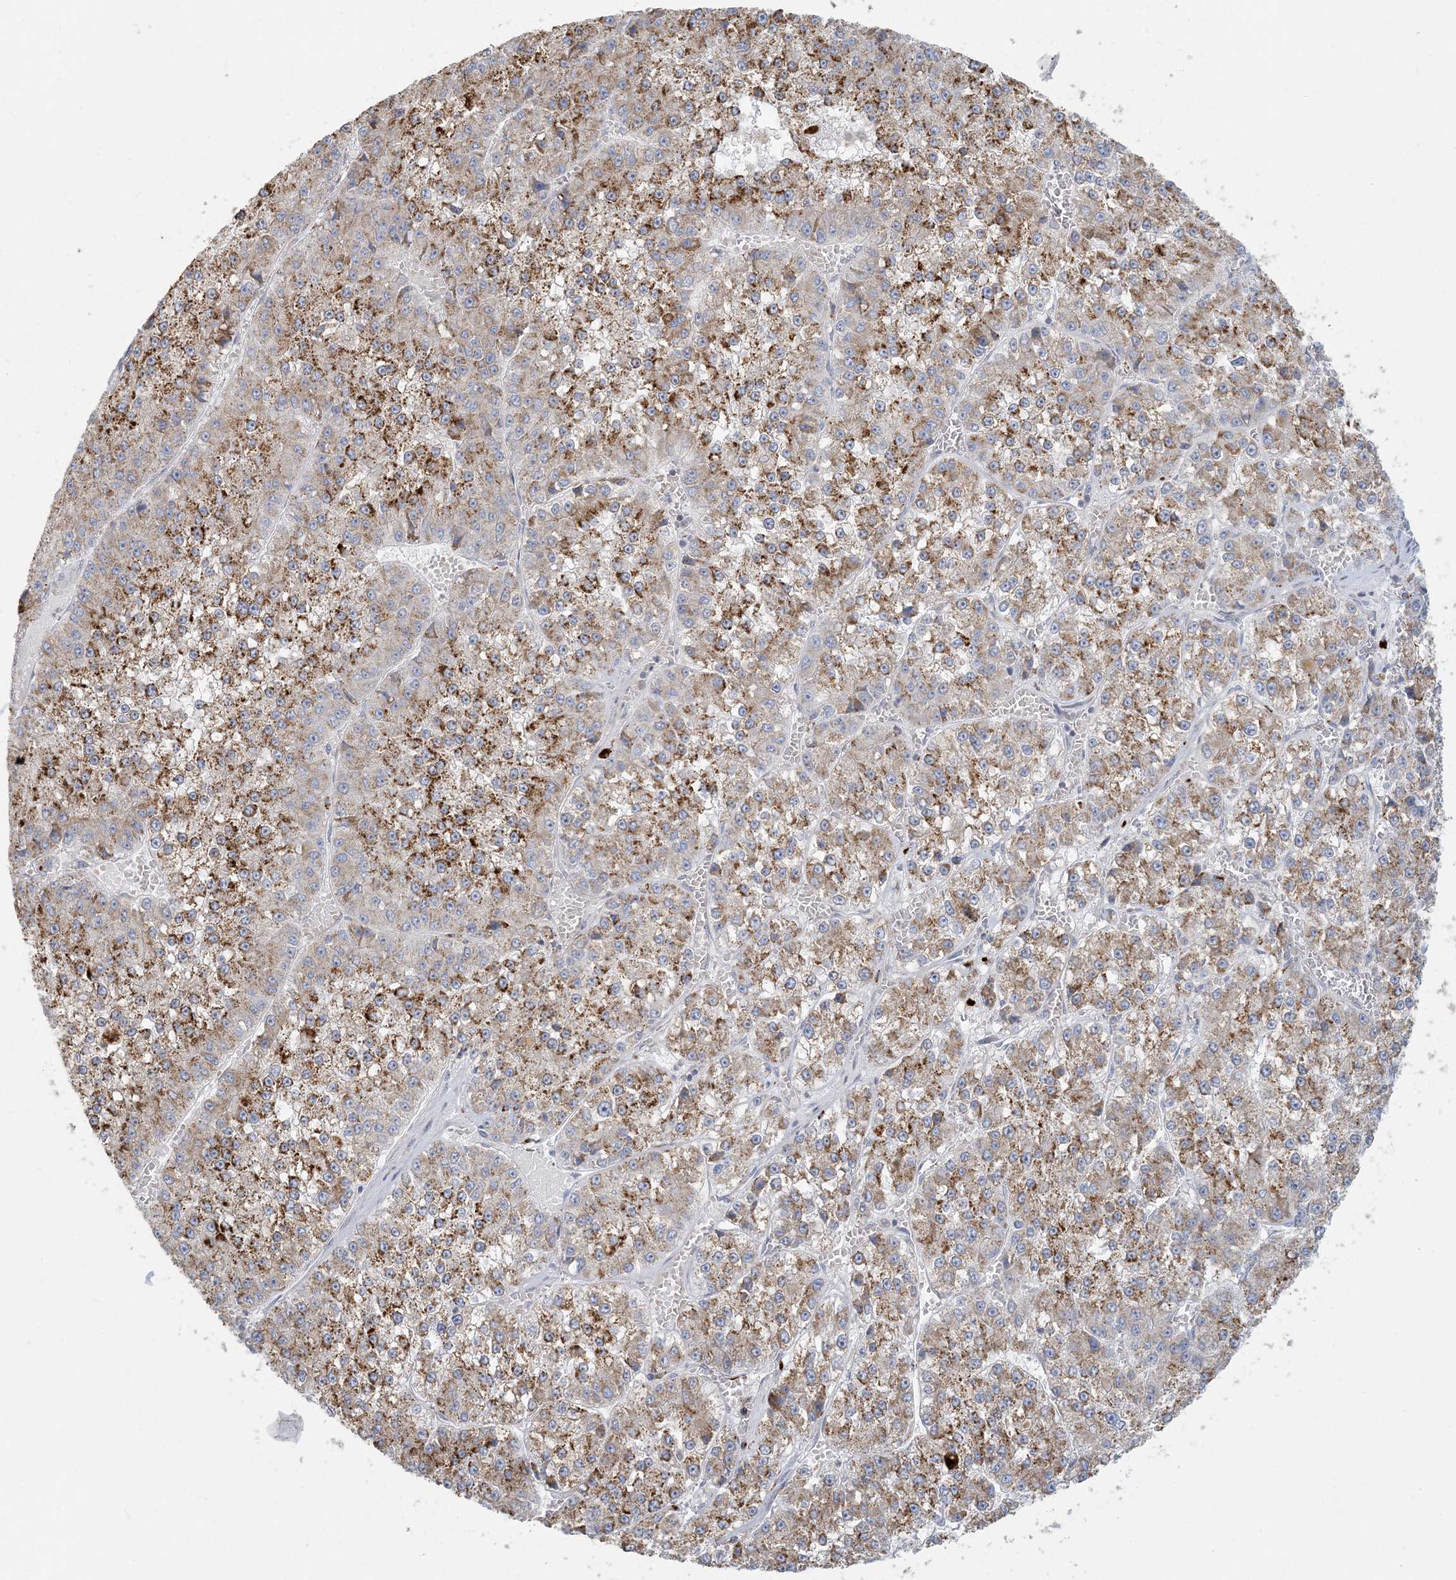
{"staining": {"intensity": "moderate", "quantity": ">75%", "location": "cytoplasmic/membranous"}, "tissue": "liver cancer", "cell_type": "Tumor cells", "image_type": "cancer", "snomed": [{"axis": "morphology", "description": "Carcinoma, Hepatocellular, NOS"}, {"axis": "topography", "description": "Liver"}], "caption": "The photomicrograph displays a brown stain indicating the presence of a protein in the cytoplasmic/membranous of tumor cells in hepatocellular carcinoma (liver). (DAB IHC, brown staining for protein, blue staining for nuclei).", "gene": "MCAT", "patient": {"sex": "female", "age": 73}}